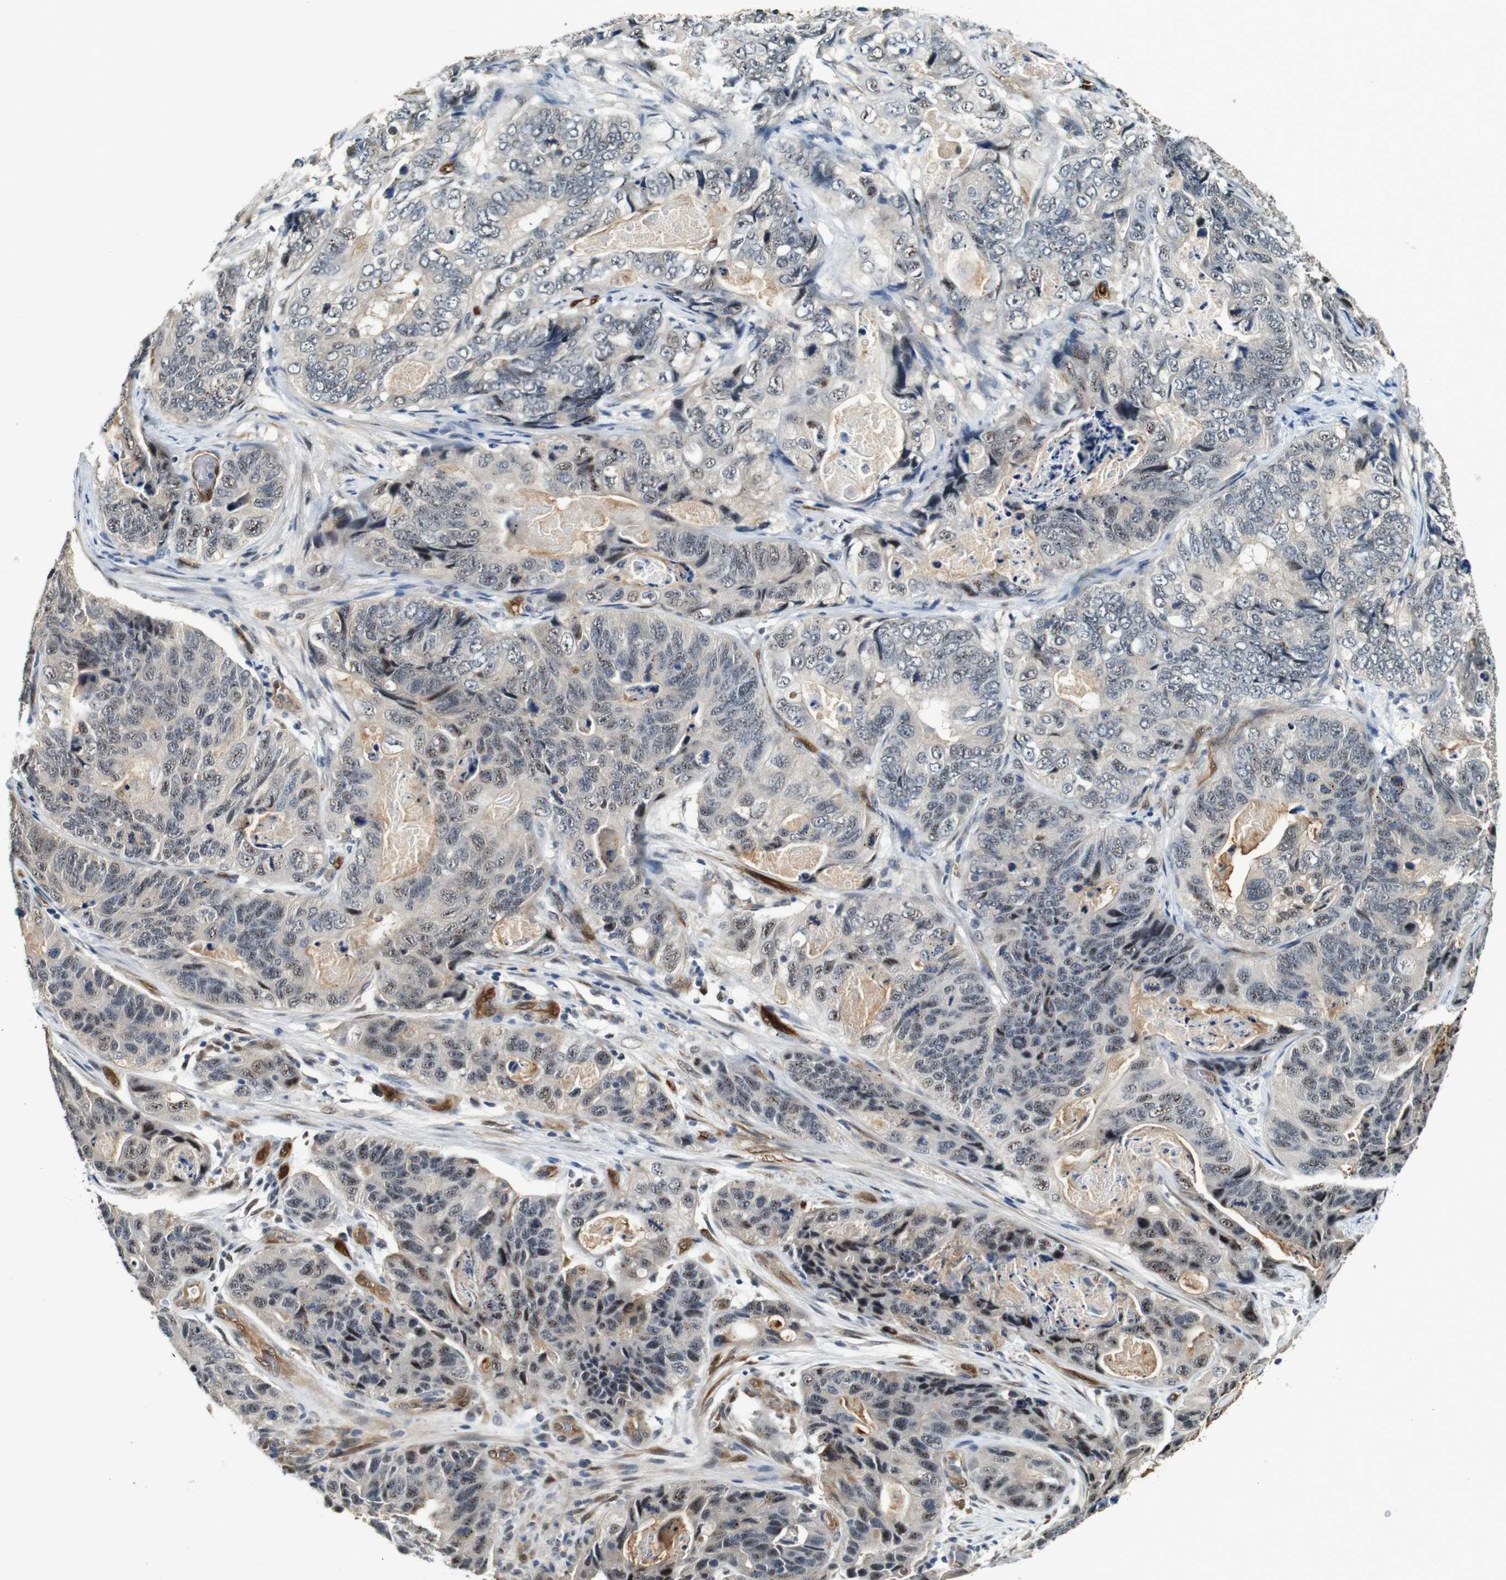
{"staining": {"intensity": "weak", "quantity": "25%-75%", "location": "cytoplasmic/membranous,nuclear"}, "tissue": "stomach cancer", "cell_type": "Tumor cells", "image_type": "cancer", "snomed": [{"axis": "morphology", "description": "Adenocarcinoma, NOS"}, {"axis": "topography", "description": "Stomach"}], "caption": "The histopathology image shows immunohistochemical staining of stomach cancer. There is weak cytoplasmic/membranous and nuclear expression is identified in about 25%-75% of tumor cells.", "gene": "LXN", "patient": {"sex": "female", "age": 89}}